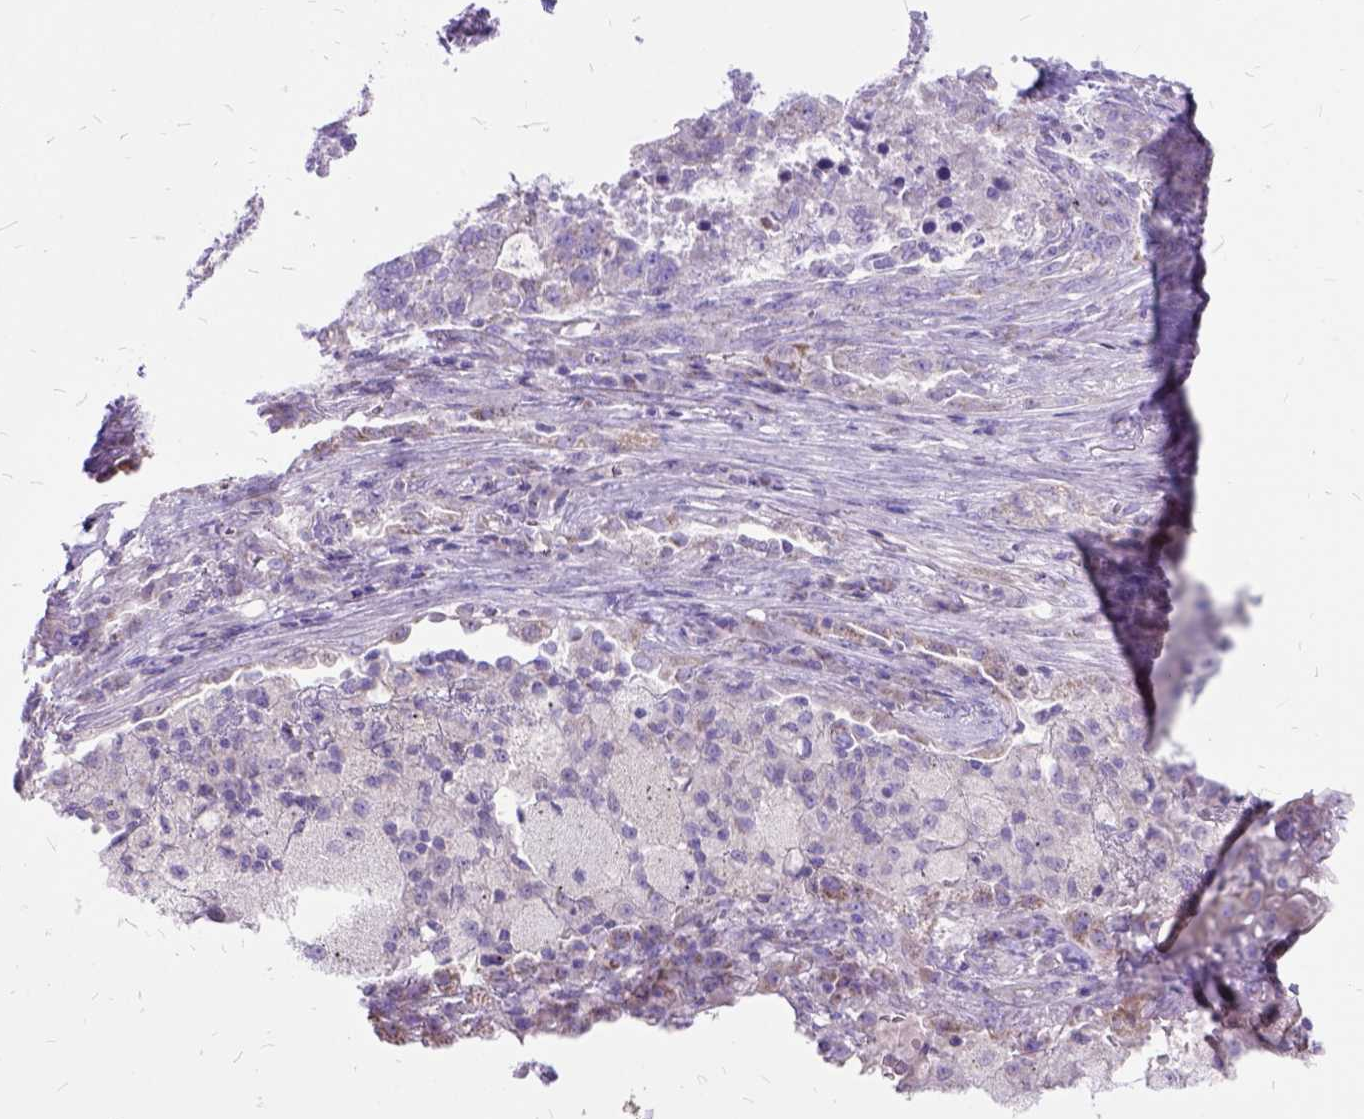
{"staining": {"intensity": "negative", "quantity": "none", "location": "none"}, "tissue": "lung cancer", "cell_type": "Tumor cells", "image_type": "cancer", "snomed": [{"axis": "morphology", "description": "Adenocarcinoma, NOS"}, {"axis": "topography", "description": "Lung"}], "caption": "Photomicrograph shows no significant protein staining in tumor cells of lung cancer (adenocarcinoma).", "gene": "CTAG2", "patient": {"sex": "male", "age": 57}}